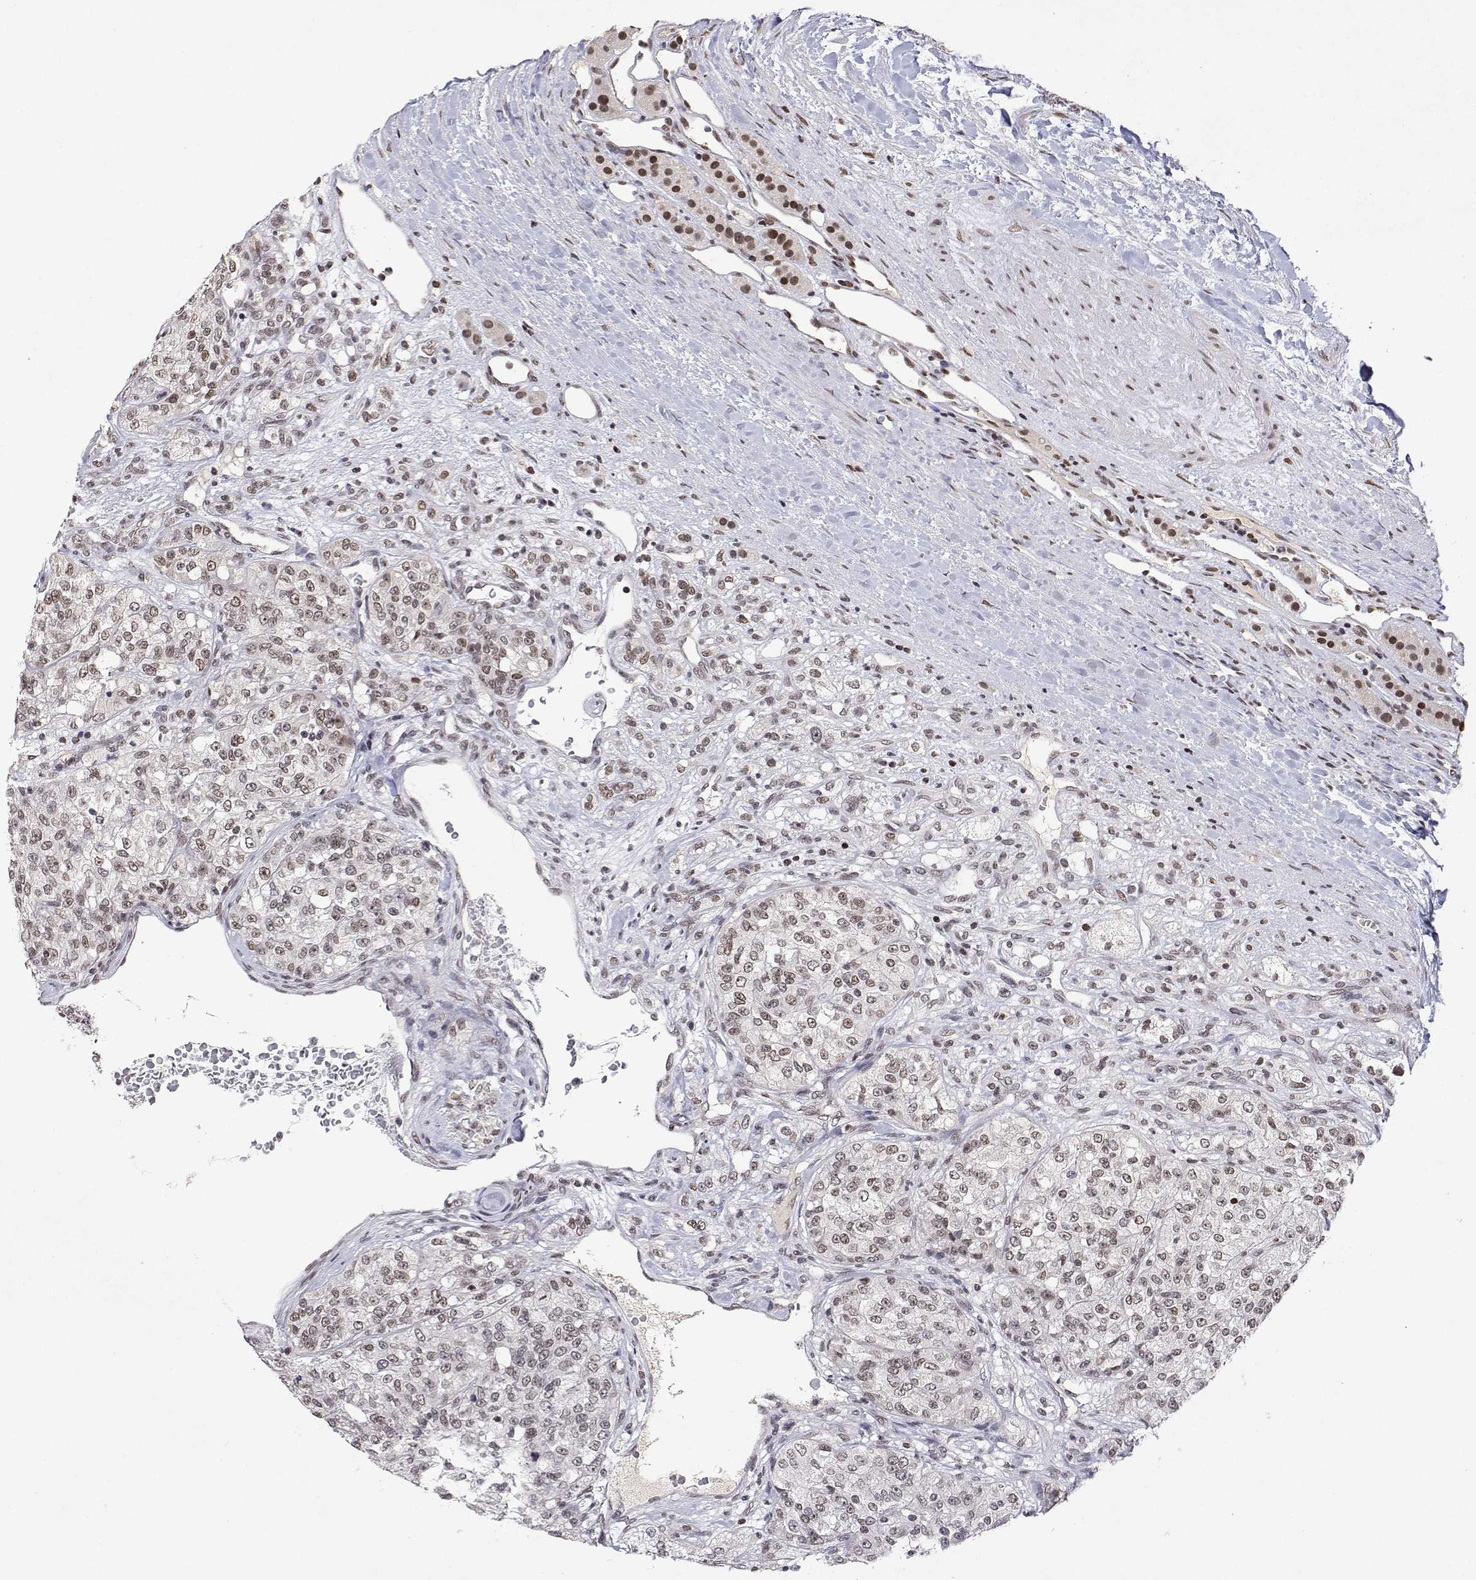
{"staining": {"intensity": "moderate", "quantity": ">75%", "location": "nuclear"}, "tissue": "renal cancer", "cell_type": "Tumor cells", "image_type": "cancer", "snomed": [{"axis": "morphology", "description": "Adenocarcinoma, NOS"}, {"axis": "topography", "description": "Kidney"}], "caption": "A brown stain shows moderate nuclear staining of a protein in adenocarcinoma (renal) tumor cells. (Brightfield microscopy of DAB IHC at high magnification).", "gene": "XPC", "patient": {"sex": "female", "age": 63}}